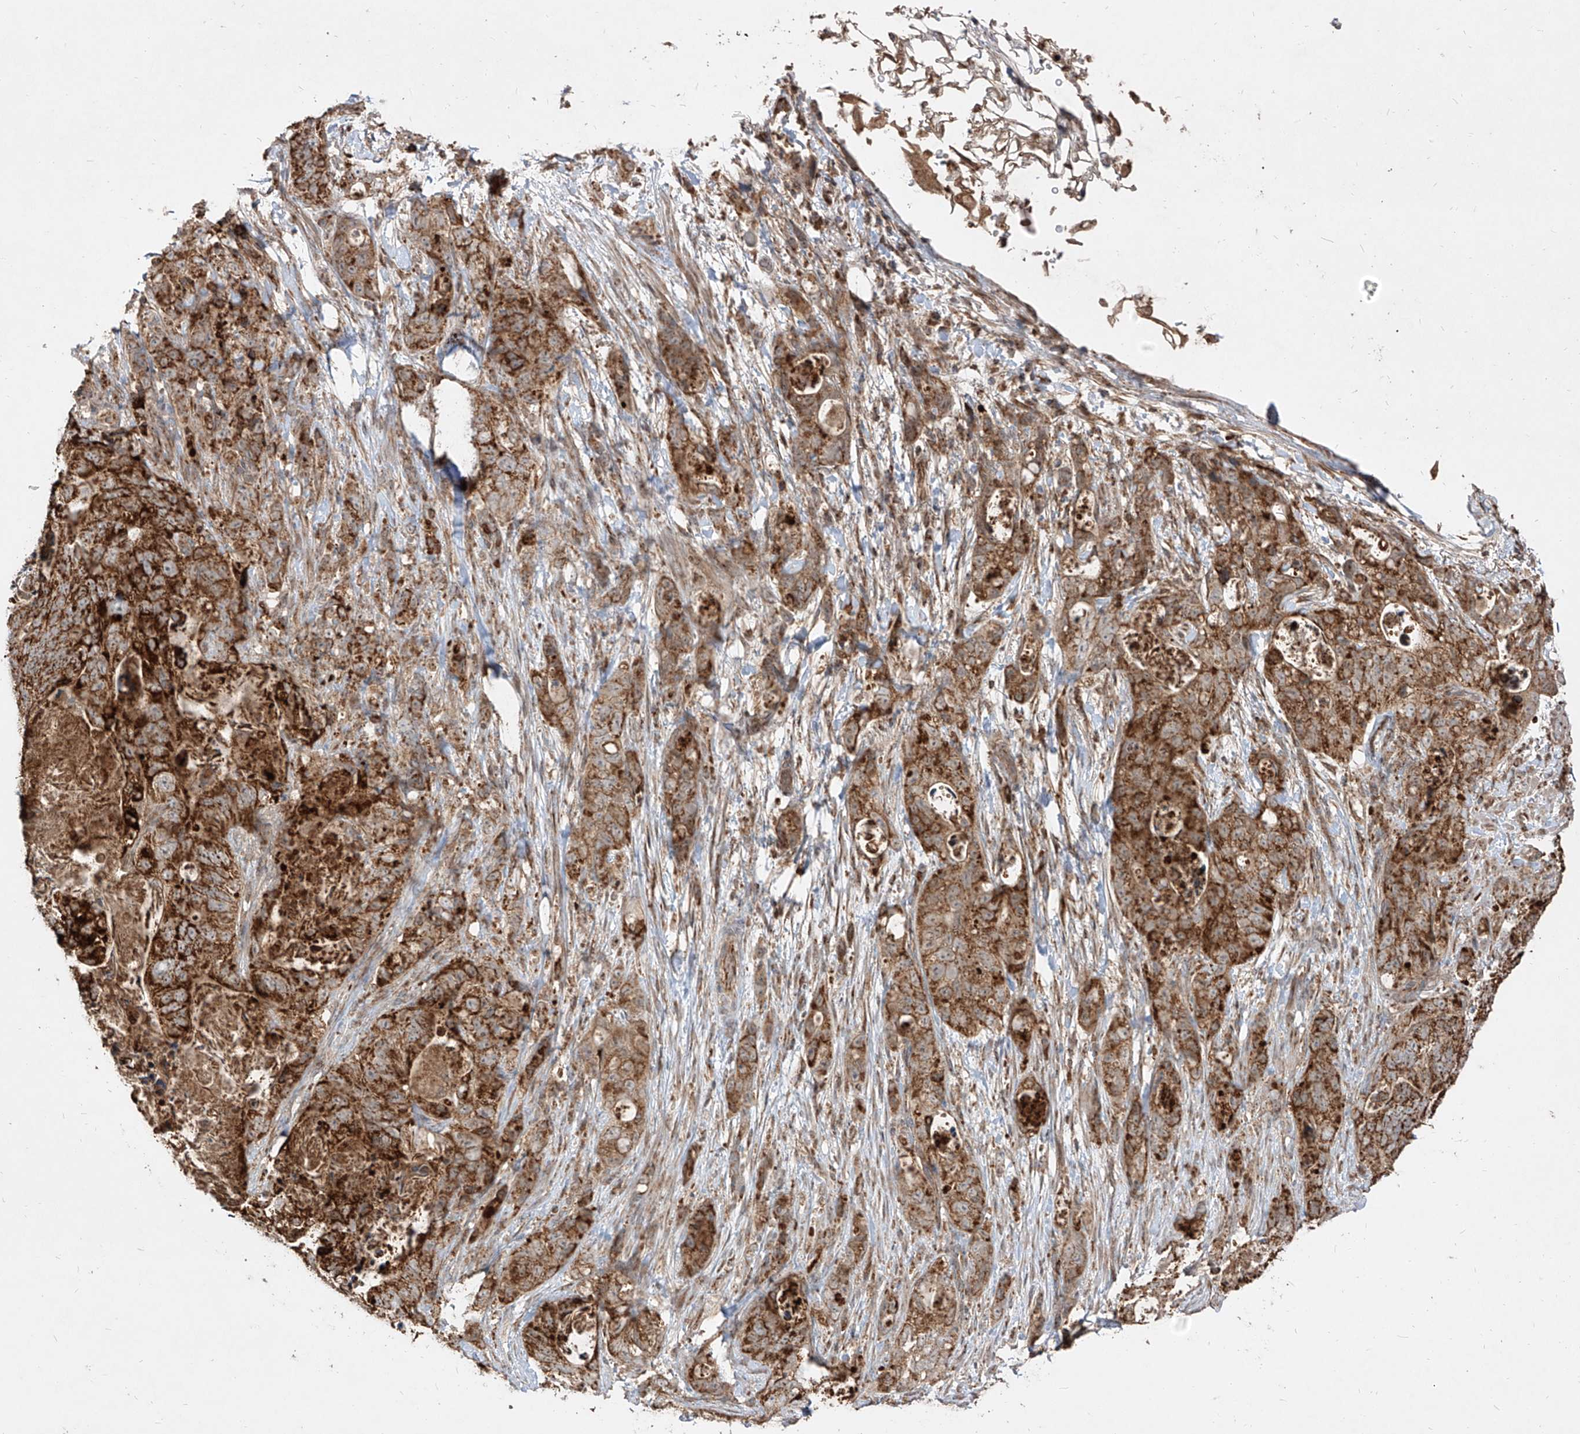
{"staining": {"intensity": "strong", "quantity": ">75%", "location": "cytoplasmic/membranous"}, "tissue": "stomach cancer", "cell_type": "Tumor cells", "image_type": "cancer", "snomed": [{"axis": "morphology", "description": "Normal tissue, NOS"}, {"axis": "morphology", "description": "Adenocarcinoma, NOS"}, {"axis": "topography", "description": "Stomach"}], "caption": "Immunohistochemical staining of human stomach cancer (adenocarcinoma) exhibits high levels of strong cytoplasmic/membranous staining in about >75% of tumor cells. The staining was performed using DAB (3,3'-diaminobenzidine), with brown indicating positive protein expression. Nuclei are stained blue with hematoxylin.", "gene": "AIM2", "patient": {"sex": "female", "age": 89}}